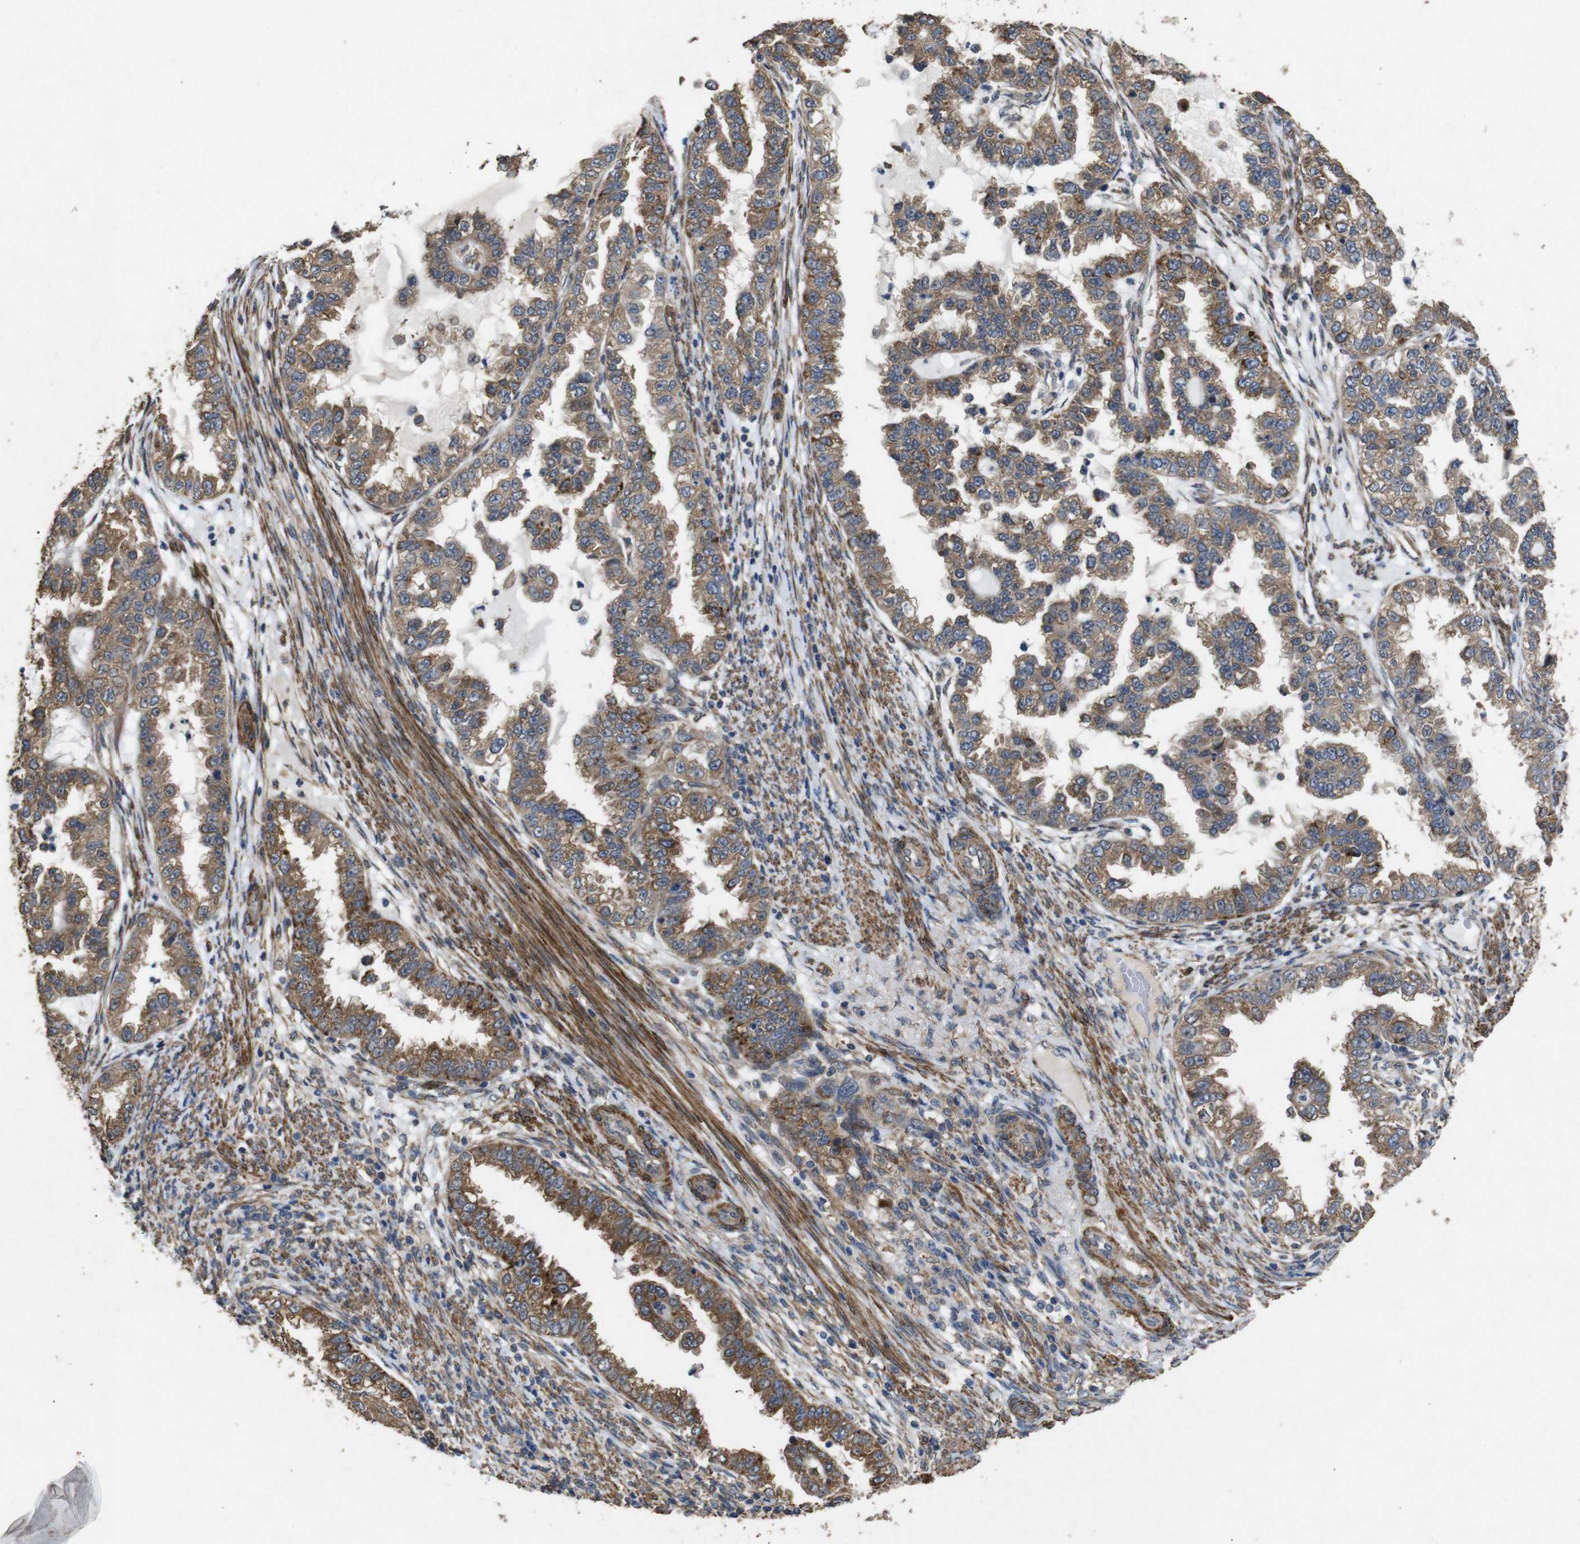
{"staining": {"intensity": "weak", "quantity": "25%-75%", "location": "cytoplasmic/membranous"}, "tissue": "endometrial cancer", "cell_type": "Tumor cells", "image_type": "cancer", "snomed": [{"axis": "morphology", "description": "Adenocarcinoma, NOS"}, {"axis": "topography", "description": "Endometrium"}], "caption": "Immunohistochemistry (IHC) (DAB (3,3'-diaminobenzidine)) staining of human endometrial cancer (adenocarcinoma) exhibits weak cytoplasmic/membranous protein expression in about 25%-75% of tumor cells.", "gene": "BNIP3", "patient": {"sex": "female", "age": 85}}